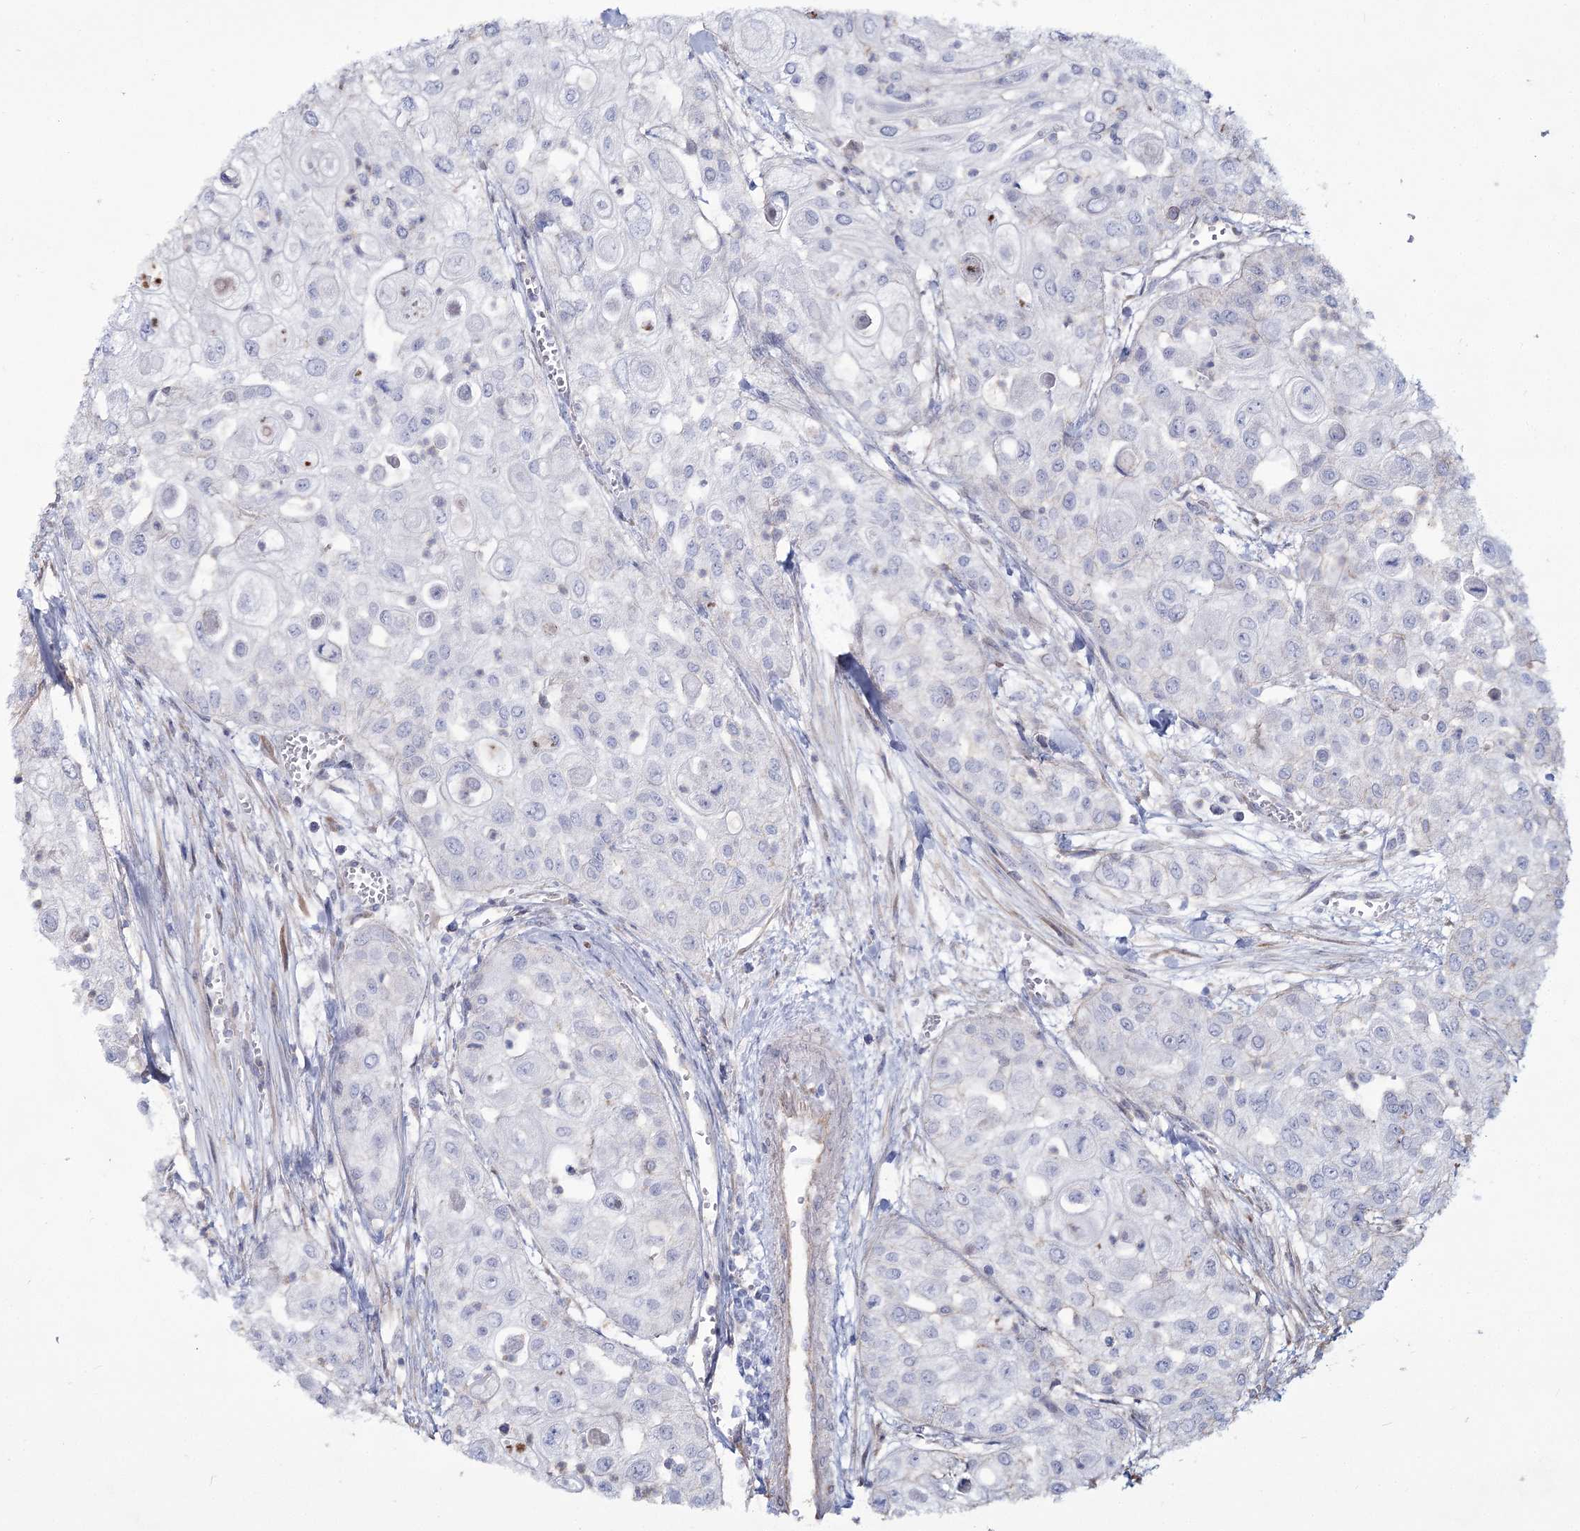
{"staining": {"intensity": "negative", "quantity": "none", "location": "none"}, "tissue": "urothelial cancer", "cell_type": "Tumor cells", "image_type": "cancer", "snomed": [{"axis": "morphology", "description": "Urothelial carcinoma, High grade"}, {"axis": "topography", "description": "Urinary bladder"}], "caption": "DAB immunohistochemical staining of urothelial cancer demonstrates no significant expression in tumor cells.", "gene": "ME3", "patient": {"sex": "female", "age": 79}}